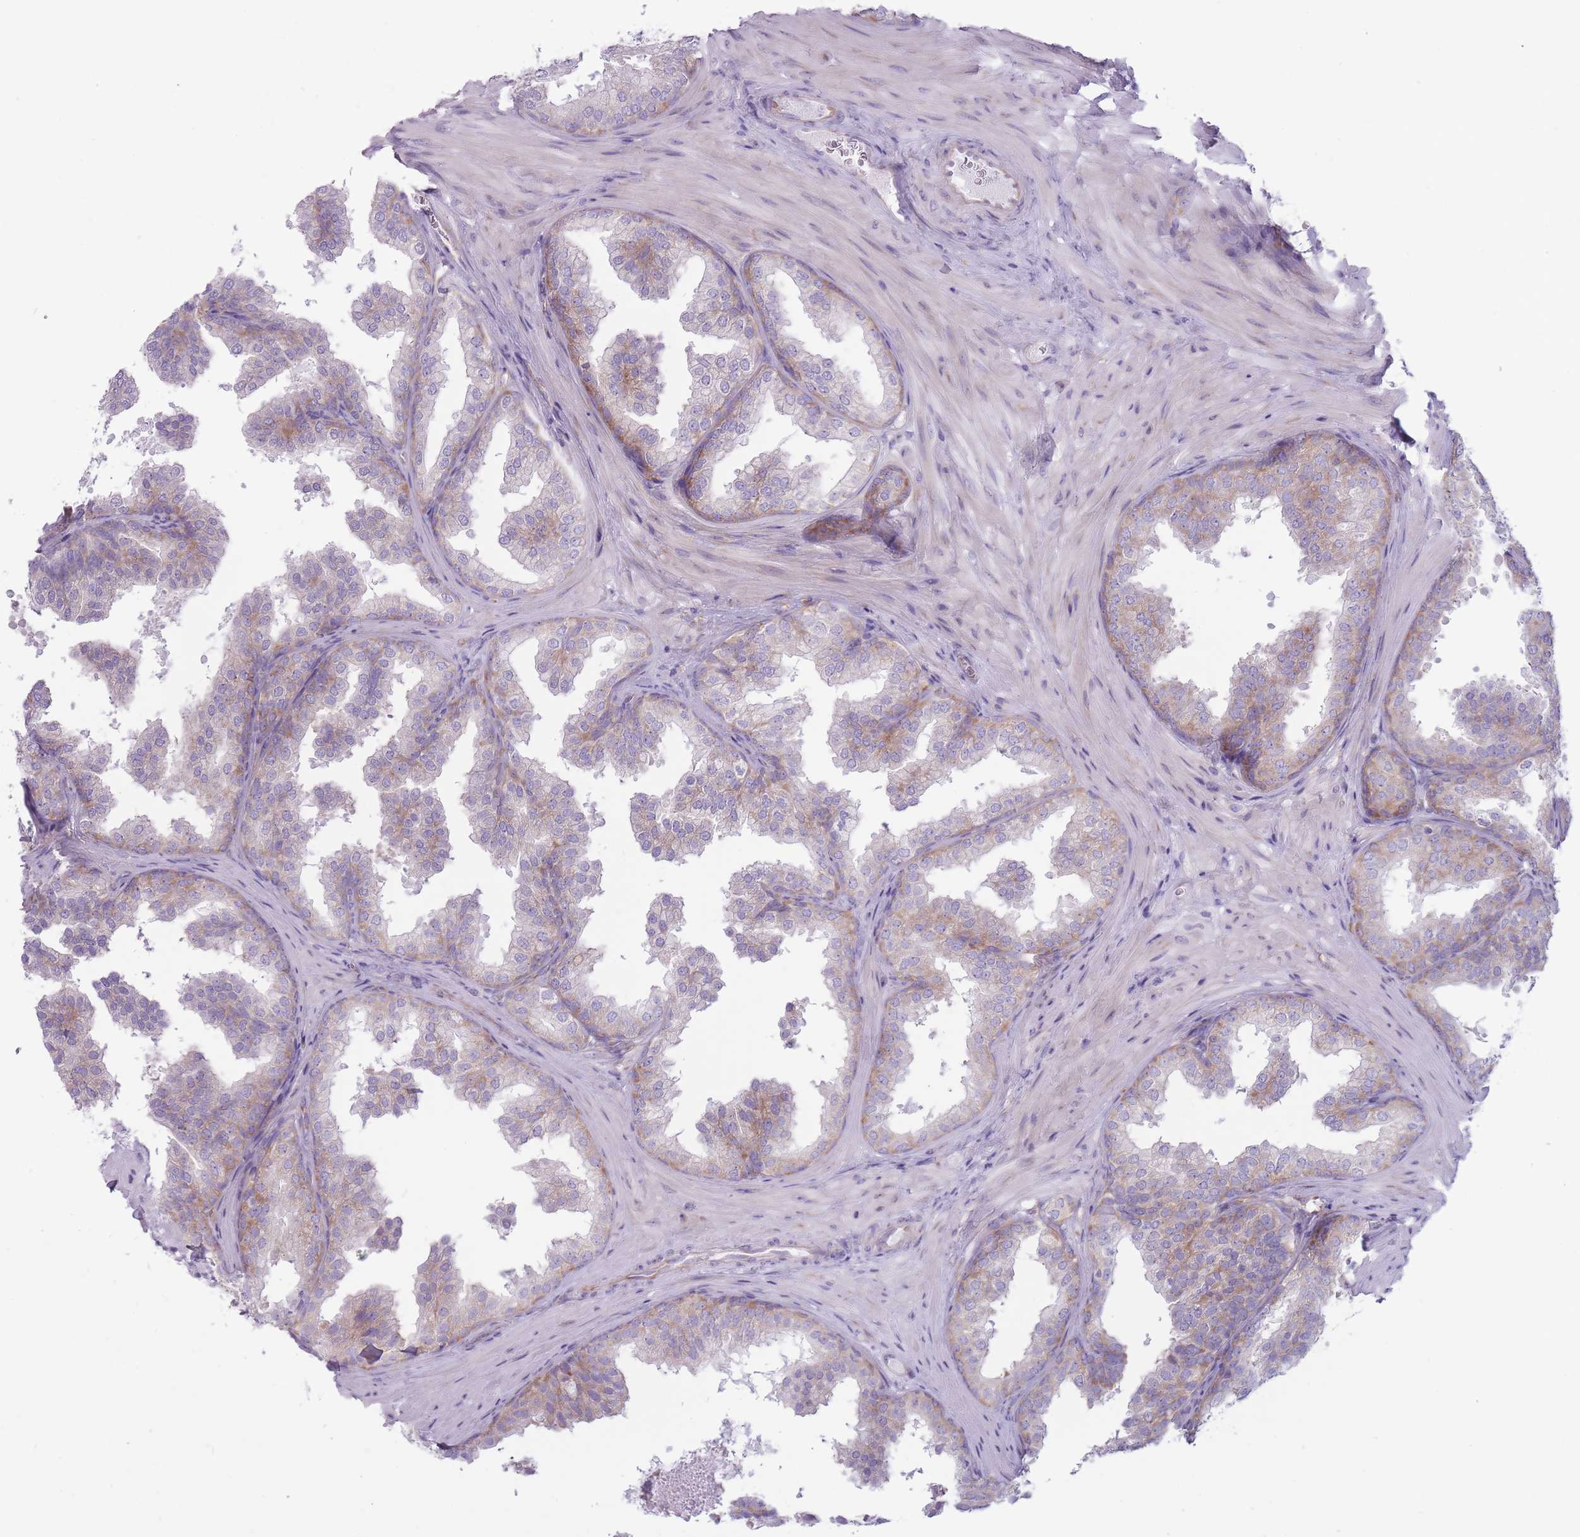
{"staining": {"intensity": "moderate", "quantity": "25%-75%", "location": "cytoplasmic/membranous"}, "tissue": "prostate", "cell_type": "Glandular cells", "image_type": "normal", "snomed": [{"axis": "morphology", "description": "Normal tissue, NOS"}, {"axis": "topography", "description": "Prostate"}], "caption": "IHC staining of benign prostate, which exhibits medium levels of moderate cytoplasmic/membranous positivity in about 25%-75% of glandular cells indicating moderate cytoplasmic/membranous protein positivity. The staining was performed using DAB (brown) for protein detection and nuclei were counterstained in hematoxylin (blue).", "gene": "RPL18", "patient": {"sex": "male", "age": 37}}